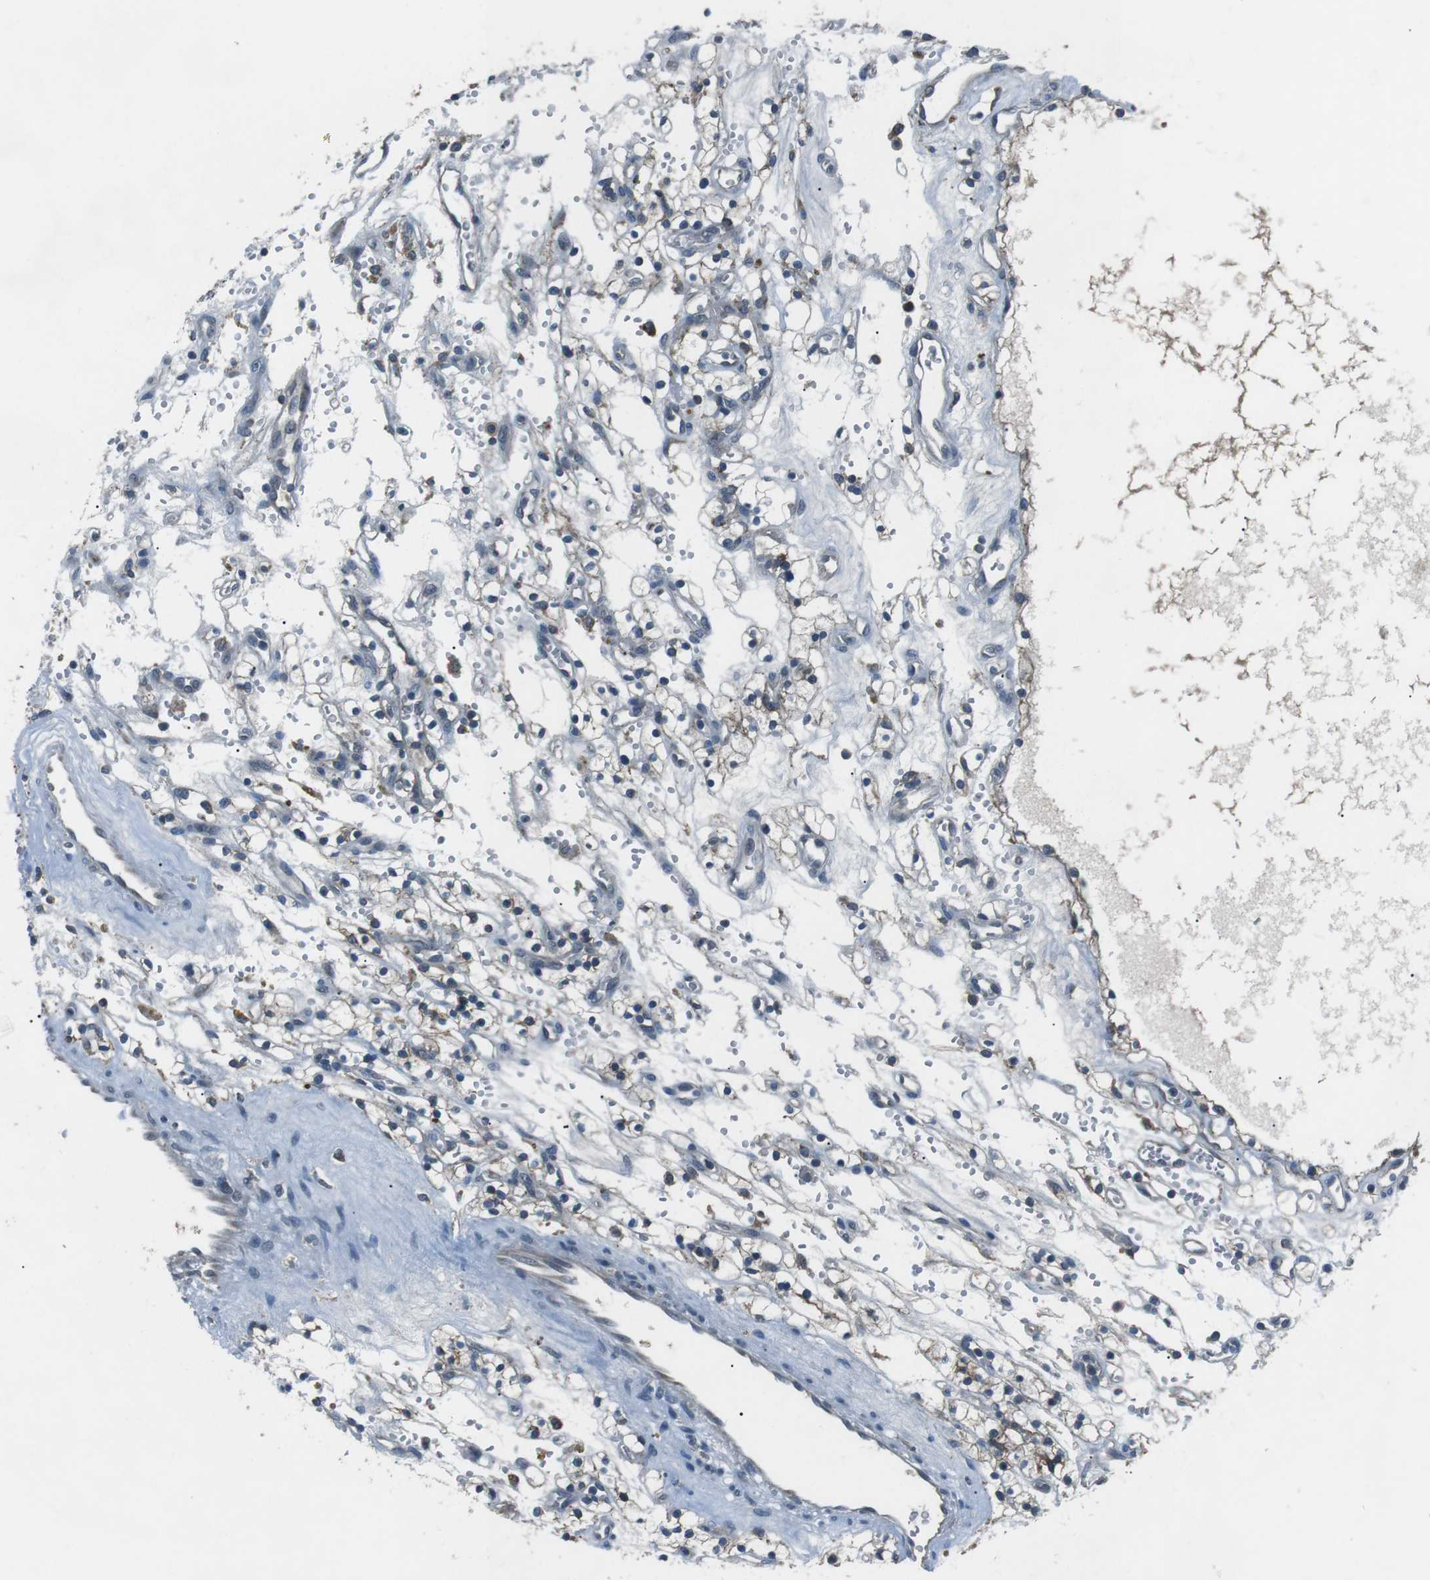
{"staining": {"intensity": "moderate", "quantity": "25%-75%", "location": "cytoplasmic/membranous"}, "tissue": "renal cancer", "cell_type": "Tumor cells", "image_type": "cancer", "snomed": [{"axis": "morphology", "description": "Adenocarcinoma, NOS"}, {"axis": "topography", "description": "Kidney"}], "caption": "This is an image of immunohistochemistry (IHC) staining of renal cancer, which shows moderate staining in the cytoplasmic/membranous of tumor cells.", "gene": "FAM3B", "patient": {"sex": "female", "age": 57}}